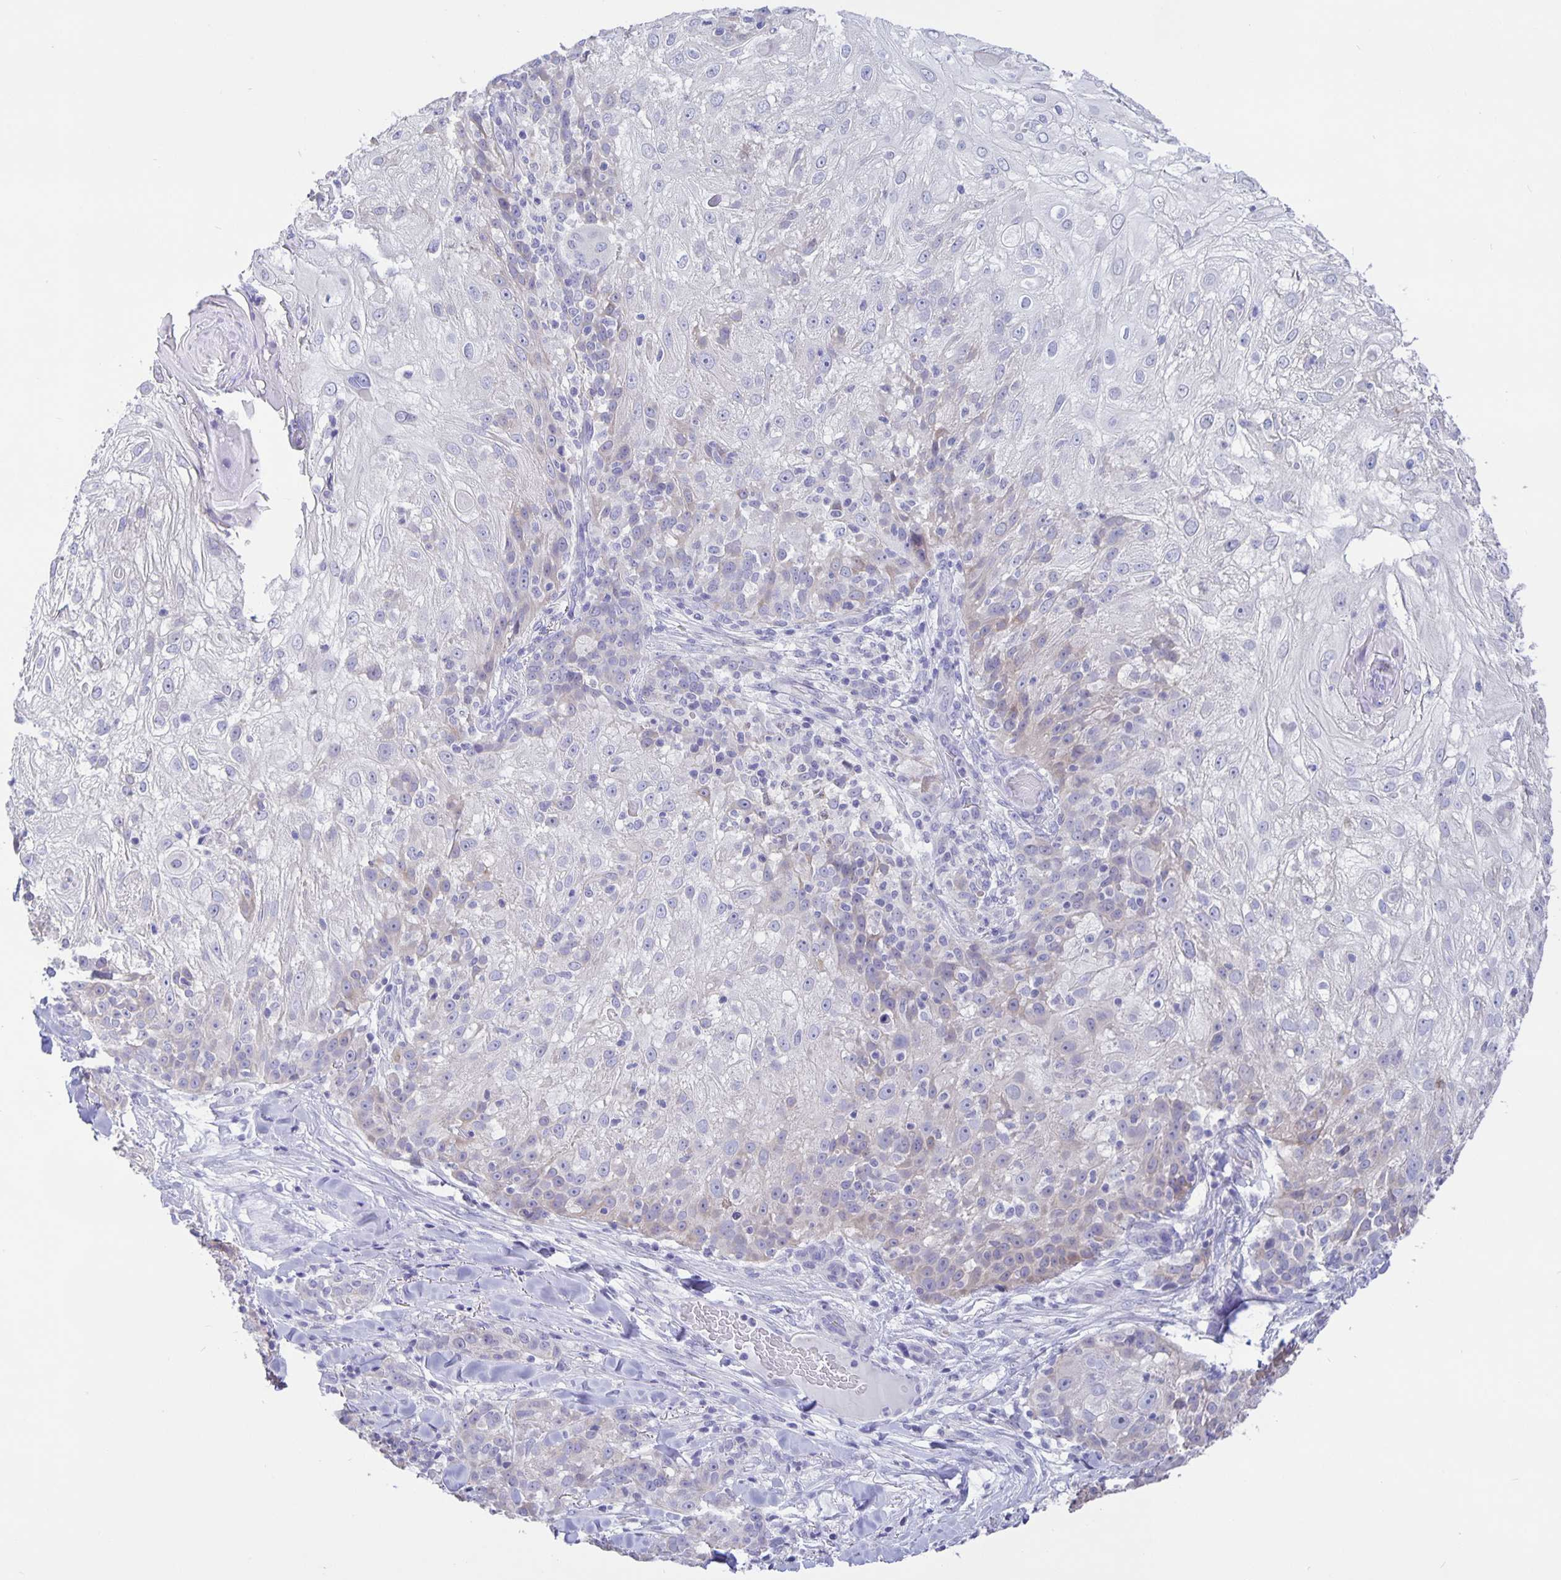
{"staining": {"intensity": "negative", "quantity": "none", "location": "none"}, "tissue": "skin cancer", "cell_type": "Tumor cells", "image_type": "cancer", "snomed": [{"axis": "morphology", "description": "Normal tissue, NOS"}, {"axis": "morphology", "description": "Squamous cell carcinoma, NOS"}, {"axis": "topography", "description": "Skin"}], "caption": "An image of skin squamous cell carcinoma stained for a protein reveals no brown staining in tumor cells.", "gene": "ERMN", "patient": {"sex": "female", "age": 83}}